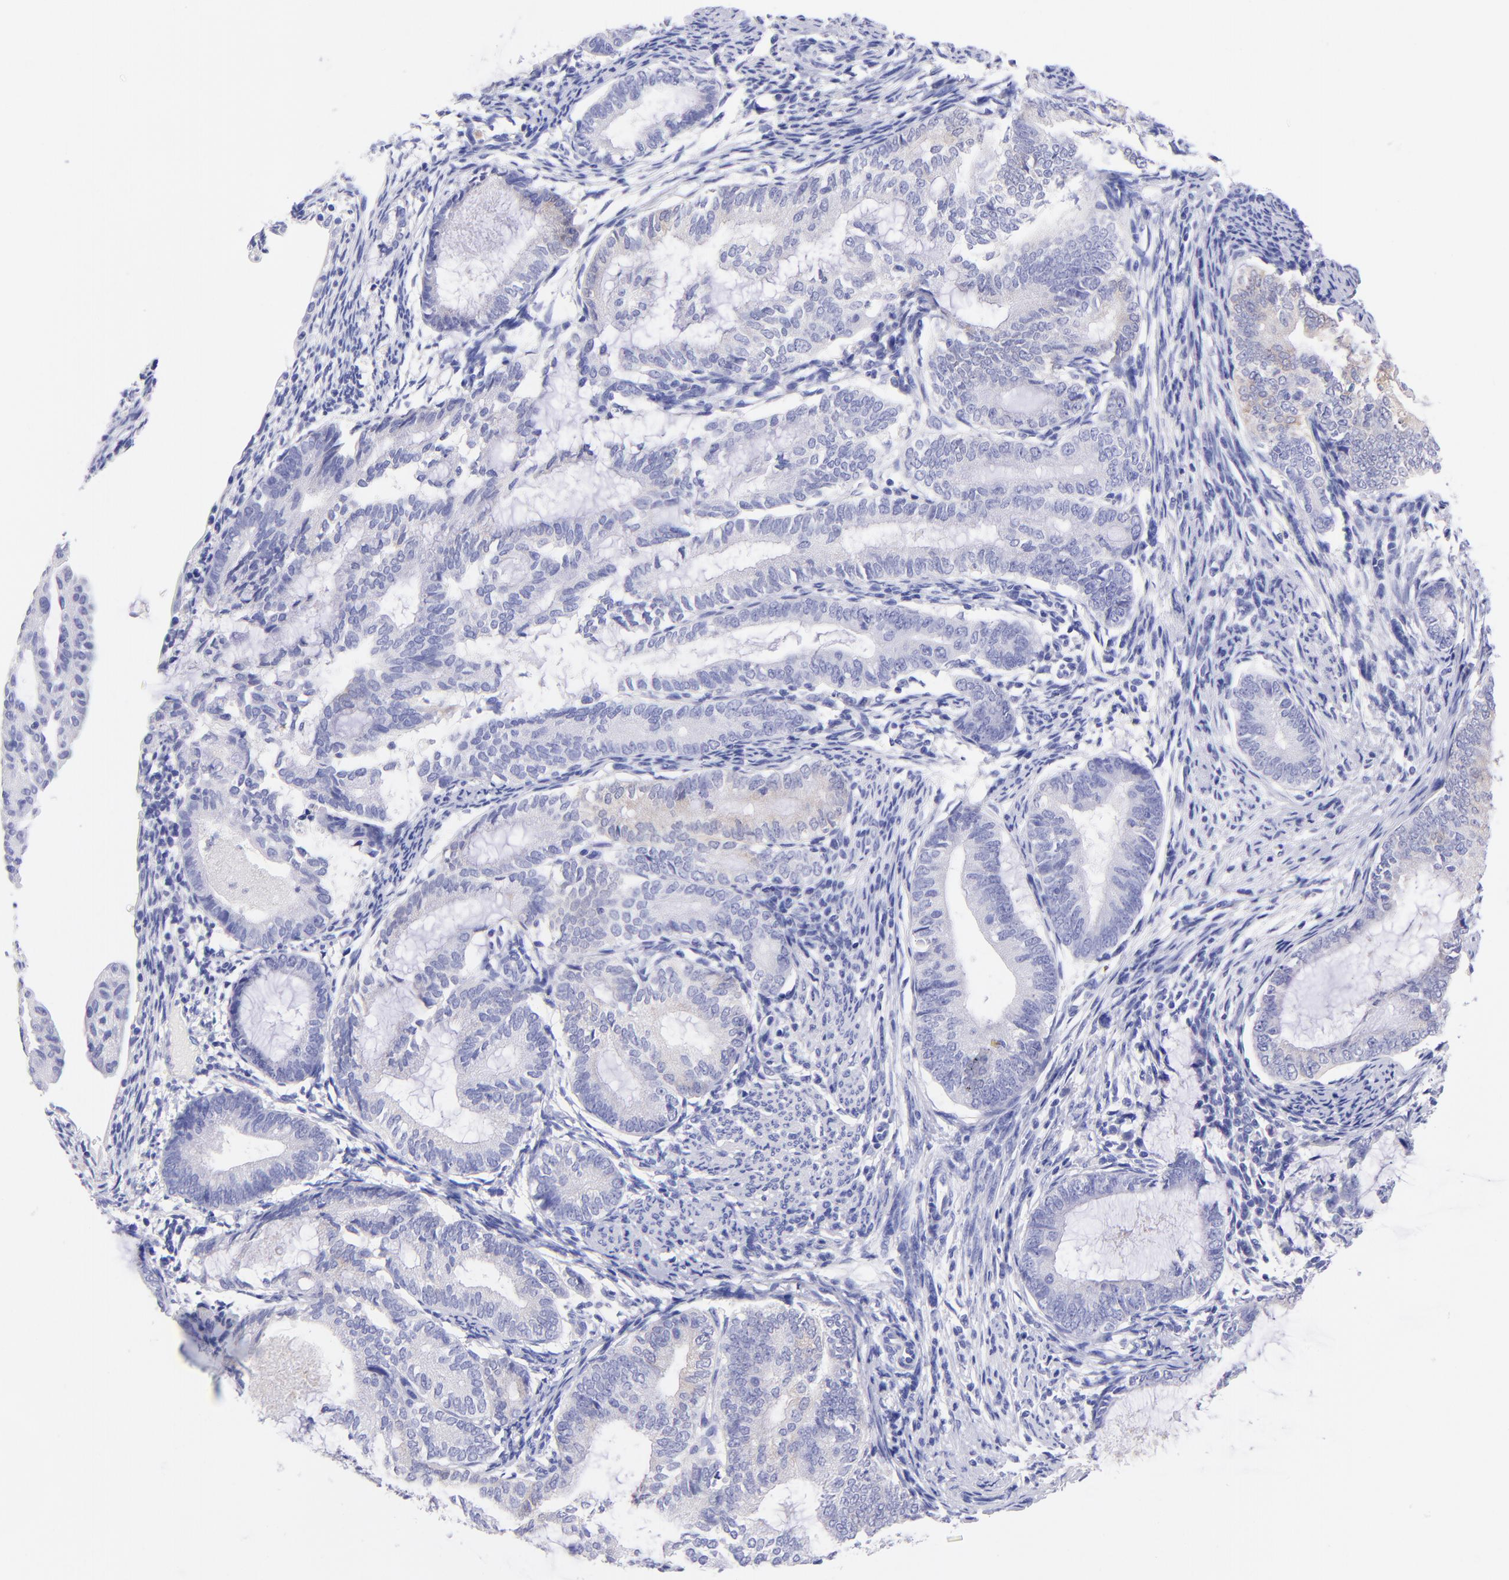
{"staining": {"intensity": "negative", "quantity": "none", "location": "none"}, "tissue": "endometrial cancer", "cell_type": "Tumor cells", "image_type": "cancer", "snomed": [{"axis": "morphology", "description": "Adenocarcinoma, NOS"}, {"axis": "topography", "description": "Endometrium"}], "caption": "Immunohistochemistry image of neoplastic tissue: human adenocarcinoma (endometrial) stained with DAB (3,3'-diaminobenzidine) reveals no significant protein positivity in tumor cells. The staining is performed using DAB brown chromogen with nuclei counter-stained in using hematoxylin.", "gene": "RAB3B", "patient": {"sex": "female", "age": 63}}